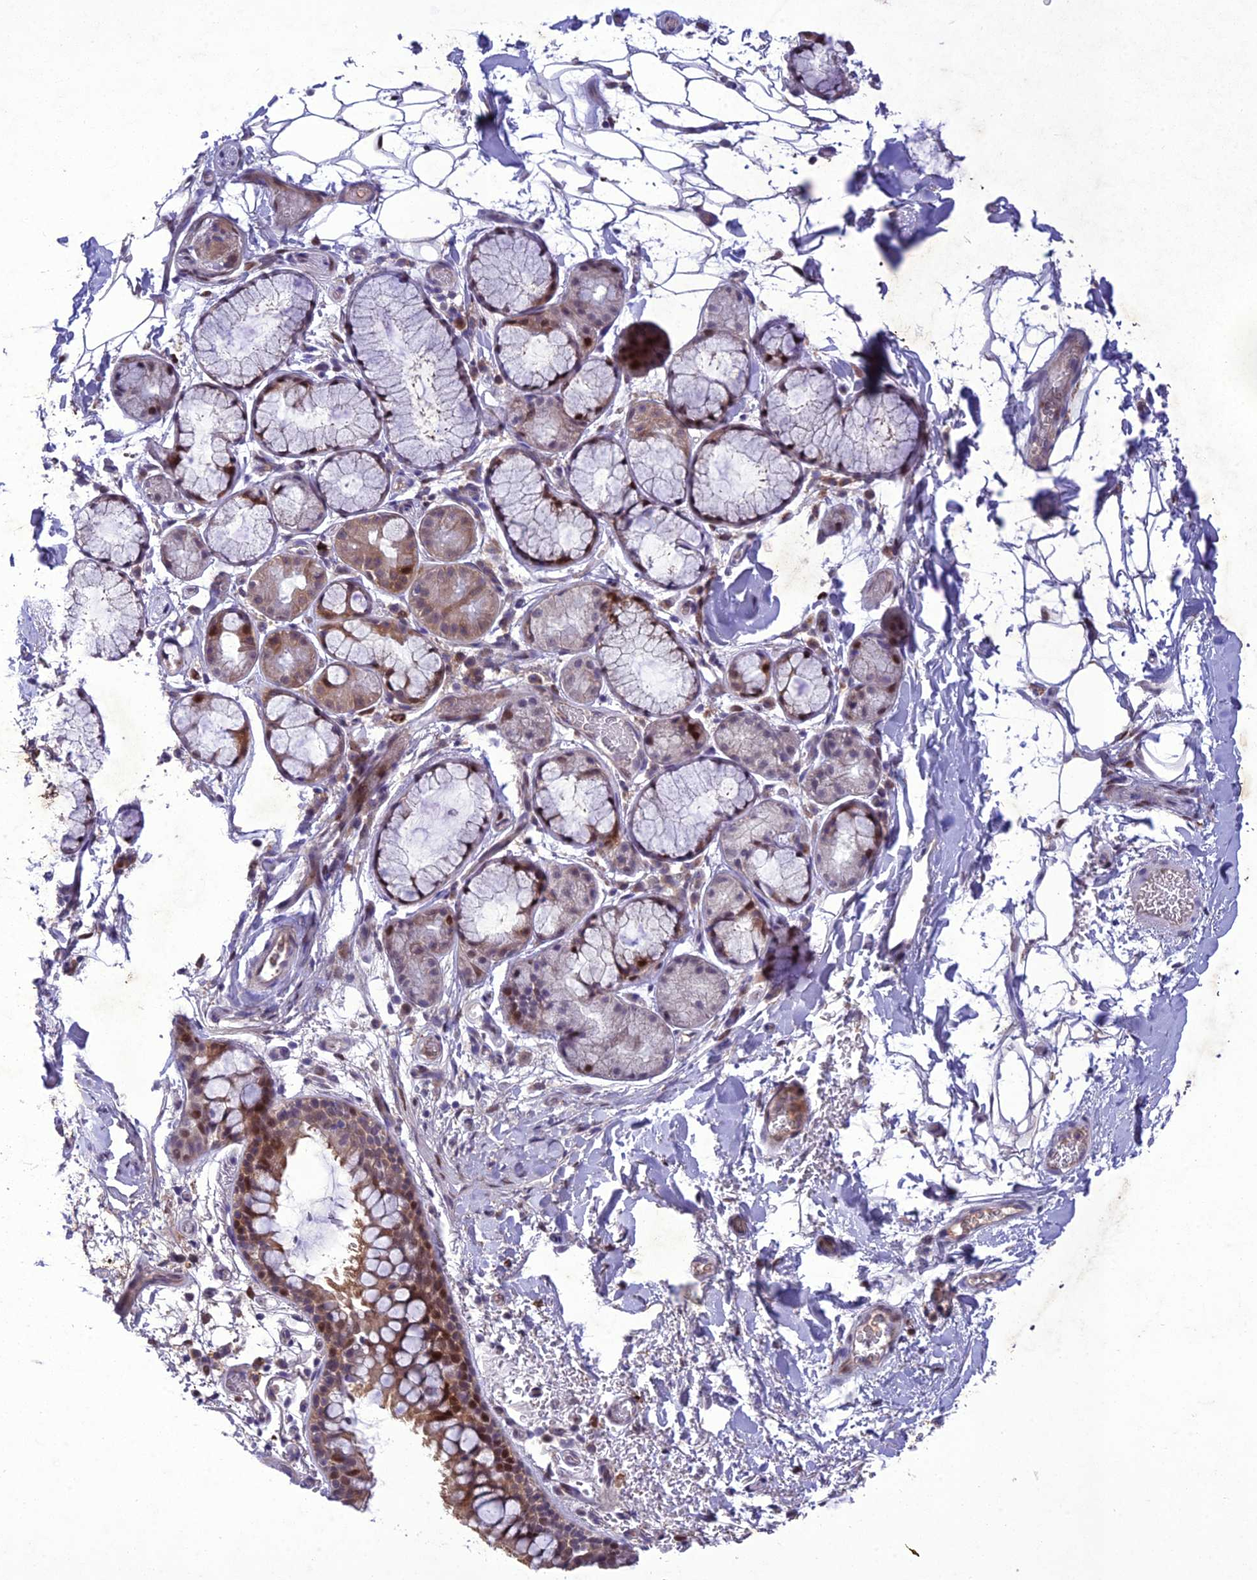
{"staining": {"intensity": "moderate", "quantity": "25%-75%", "location": "cytoplasmic/membranous,nuclear"}, "tissue": "bronchus", "cell_type": "Respiratory epithelial cells", "image_type": "normal", "snomed": [{"axis": "morphology", "description": "Normal tissue, NOS"}, {"axis": "topography", "description": "Bronchus"}], "caption": "The immunohistochemical stain labels moderate cytoplasmic/membranous,nuclear expression in respiratory epithelial cells of benign bronchus.", "gene": "ANKRD52", "patient": {"sex": "male", "age": 65}}